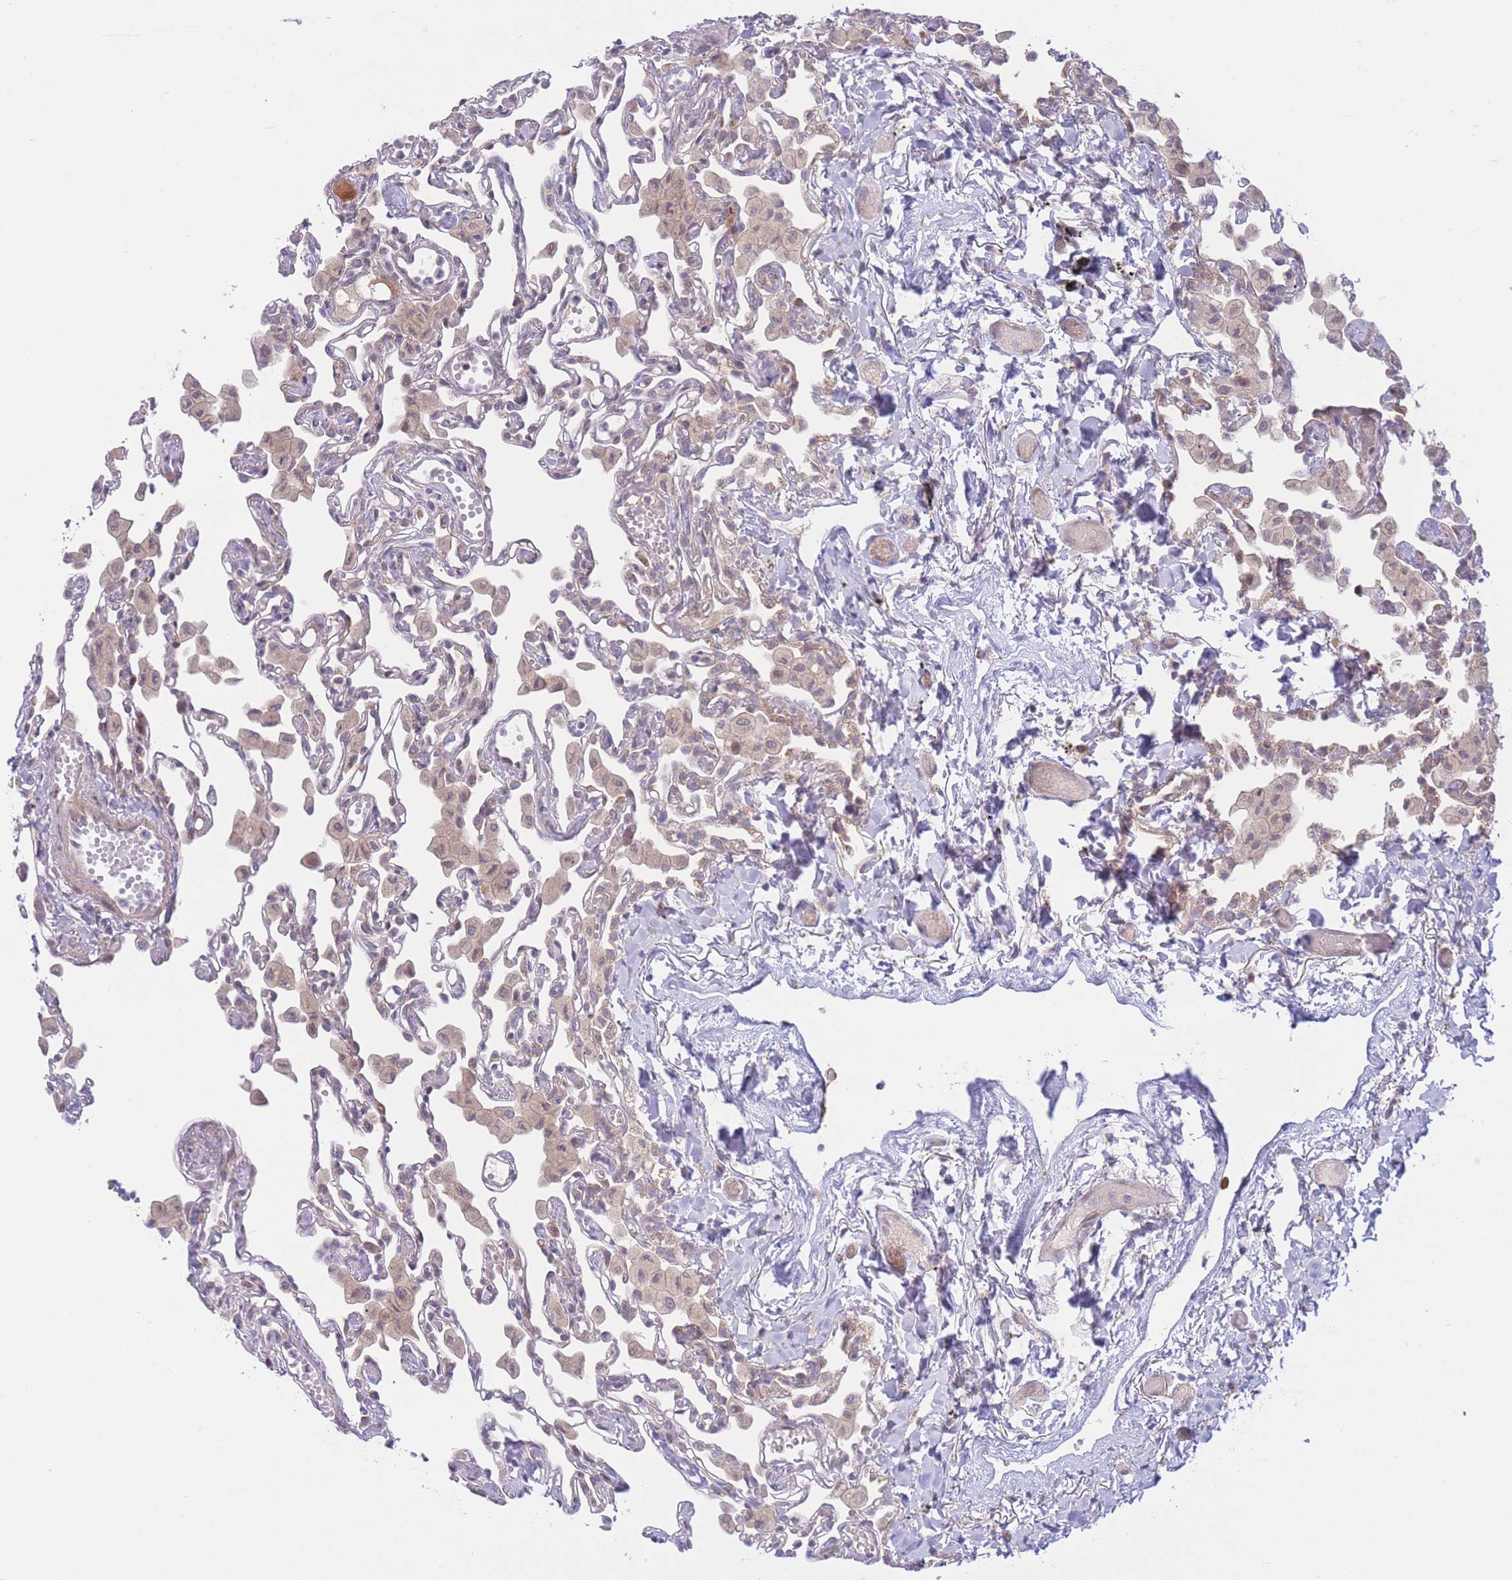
{"staining": {"intensity": "negative", "quantity": "none", "location": "none"}, "tissue": "lung", "cell_type": "Alveolar cells", "image_type": "normal", "snomed": [{"axis": "morphology", "description": "Normal tissue, NOS"}, {"axis": "topography", "description": "Bronchus"}, {"axis": "topography", "description": "Lung"}], "caption": "Alveolar cells show no significant expression in normal lung. (Immunohistochemistry (ihc), brightfield microscopy, high magnification).", "gene": "CDC25B", "patient": {"sex": "female", "age": 49}}